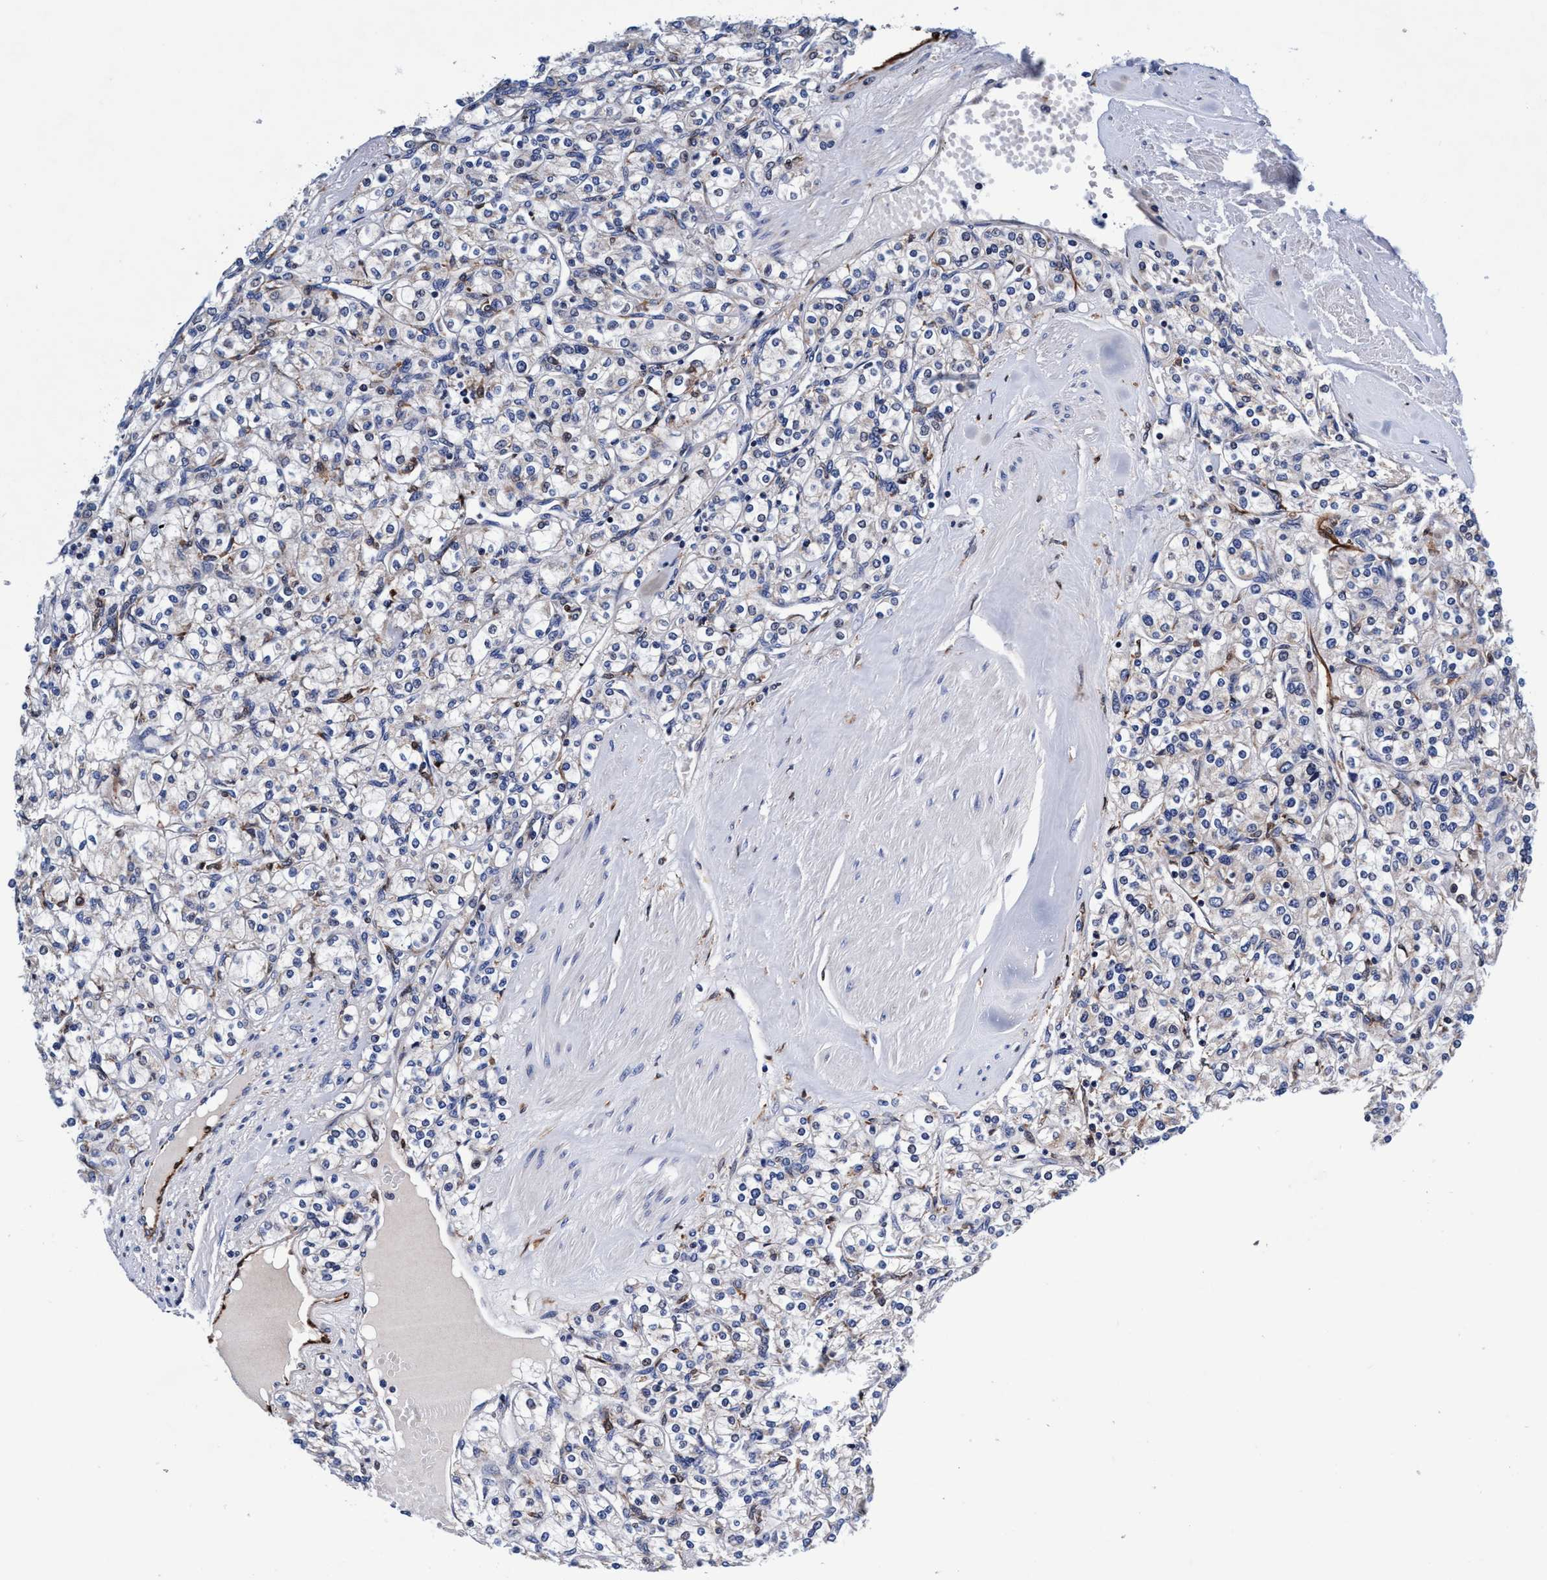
{"staining": {"intensity": "negative", "quantity": "none", "location": "none"}, "tissue": "renal cancer", "cell_type": "Tumor cells", "image_type": "cancer", "snomed": [{"axis": "morphology", "description": "Adenocarcinoma, NOS"}, {"axis": "topography", "description": "Kidney"}], "caption": "Human renal adenocarcinoma stained for a protein using immunohistochemistry (IHC) displays no expression in tumor cells.", "gene": "UBALD2", "patient": {"sex": "male", "age": 77}}